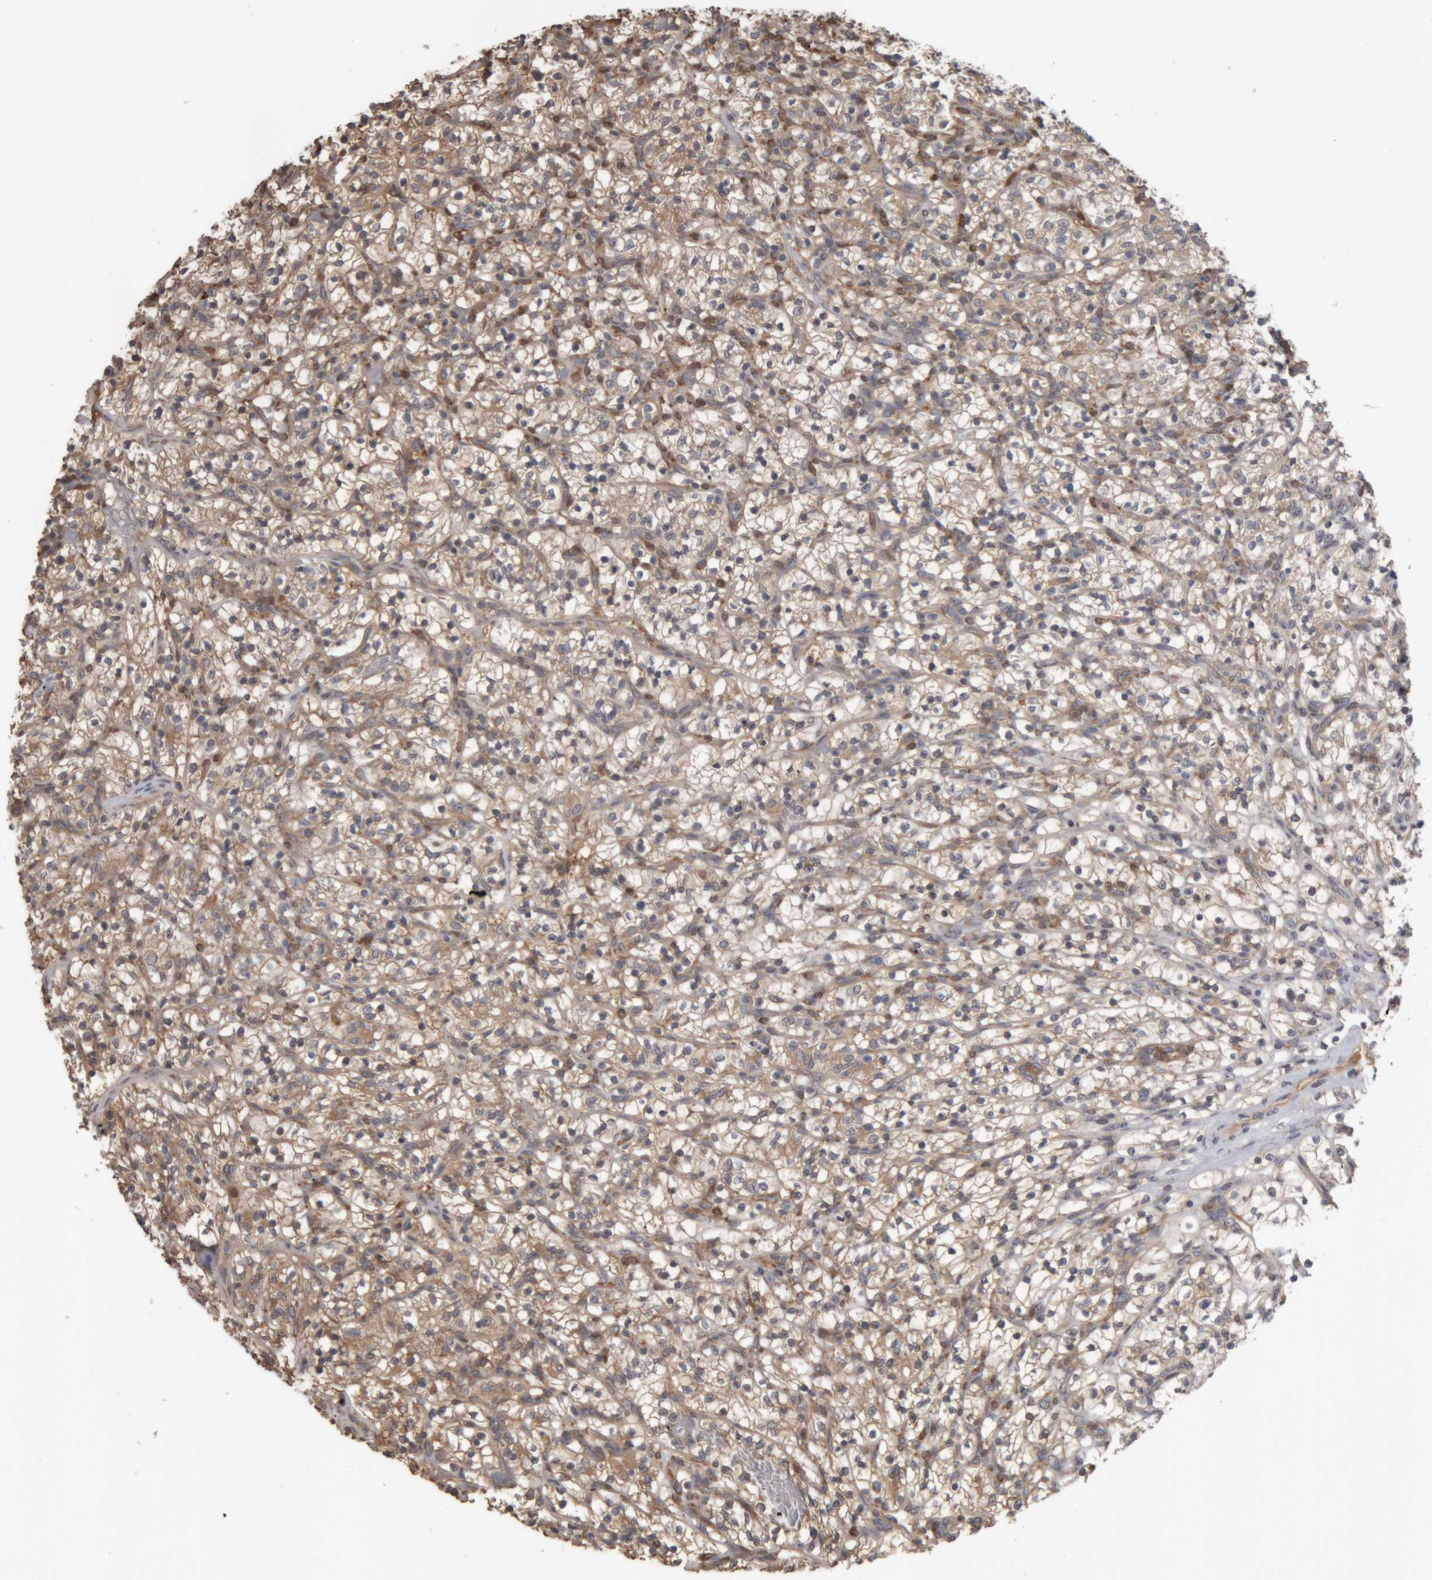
{"staining": {"intensity": "weak", "quantity": ">75%", "location": "cytoplasmic/membranous"}, "tissue": "renal cancer", "cell_type": "Tumor cells", "image_type": "cancer", "snomed": [{"axis": "morphology", "description": "Adenocarcinoma, NOS"}, {"axis": "topography", "description": "Kidney"}], "caption": "The image demonstrates immunohistochemical staining of renal cancer (adenocarcinoma). There is weak cytoplasmic/membranous positivity is appreciated in about >75% of tumor cells. (DAB IHC, brown staining for protein, blue staining for nuclei).", "gene": "TMED7", "patient": {"sex": "female", "age": 57}}